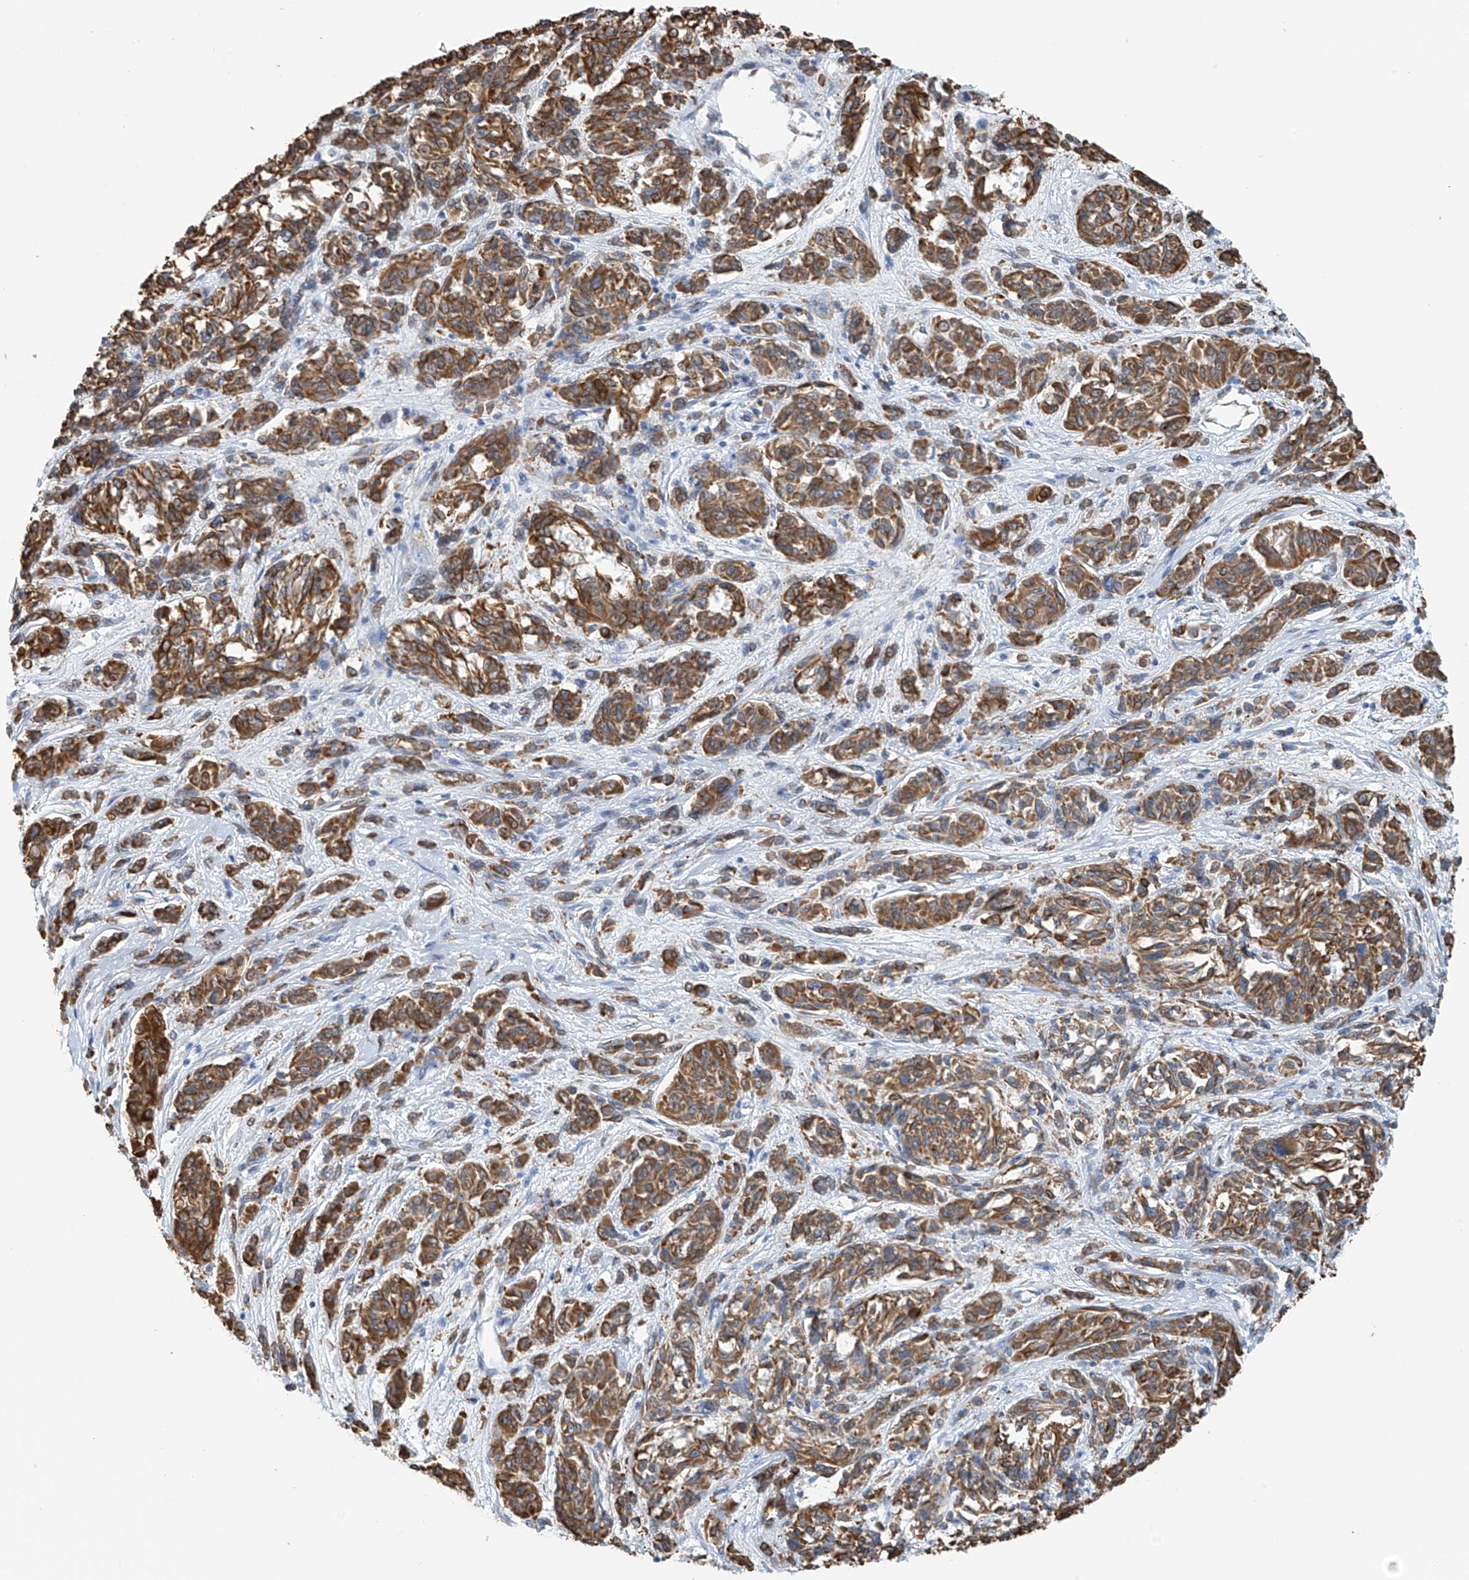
{"staining": {"intensity": "strong", "quantity": ">75%", "location": "cytoplasmic/membranous"}, "tissue": "melanoma", "cell_type": "Tumor cells", "image_type": "cancer", "snomed": [{"axis": "morphology", "description": "Malignant melanoma, NOS"}, {"axis": "topography", "description": "Skin"}], "caption": "The image demonstrates a brown stain indicating the presence of a protein in the cytoplasmic/membranous of tumor cells in malignant melanoma.", "gene": "RCN2", "patient": {"sex": "male", "age": 53}}